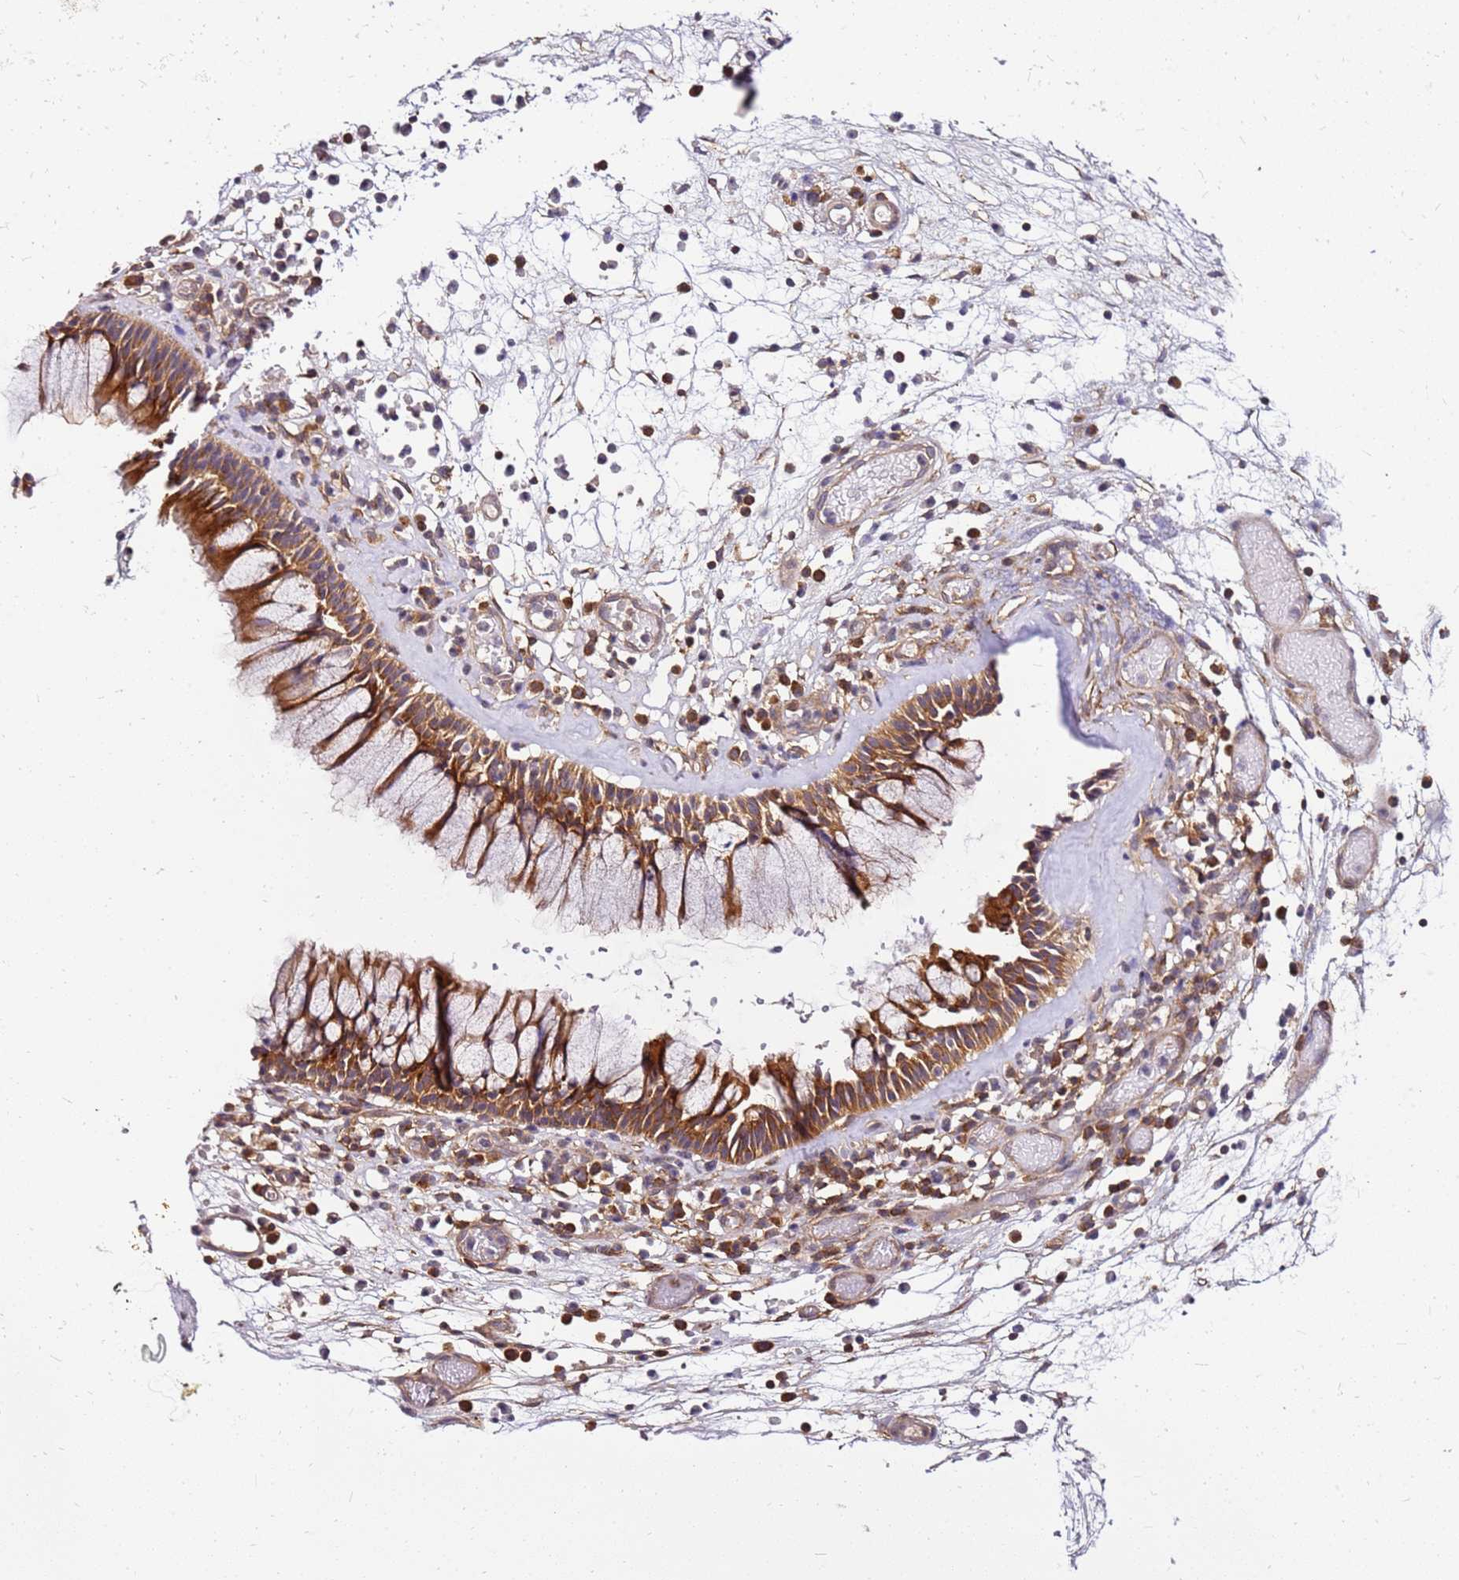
{"staining": {"intensity": "moderate", "quantity": ">75%", "location": "cytoplasmic/membranous"}, "tissue": "nasopharynx", "cell_type": "Respiratory epithelial cells", "image_type": "normal", "snomed": [{"axis": "morphology", "description": "Normal tissue, NOS"}, {"axis": "morphology", "description": "Inflammation, NOS"}, {"axis": "topography", "description": "Nasopharynx"}], "caption": "Immunohistochemical staining of unremarkable nasopharynx exhibits moderate cytoplasmic/membranous protein staining in about >75% of respiratory epithelial cells. Using DAB (brown) and hematoxylin (blue) stains, captured at high magnification using brightfield microscopy.", "gene": "PIH1D1", "patient": {"sex": "male", "age": 70}}